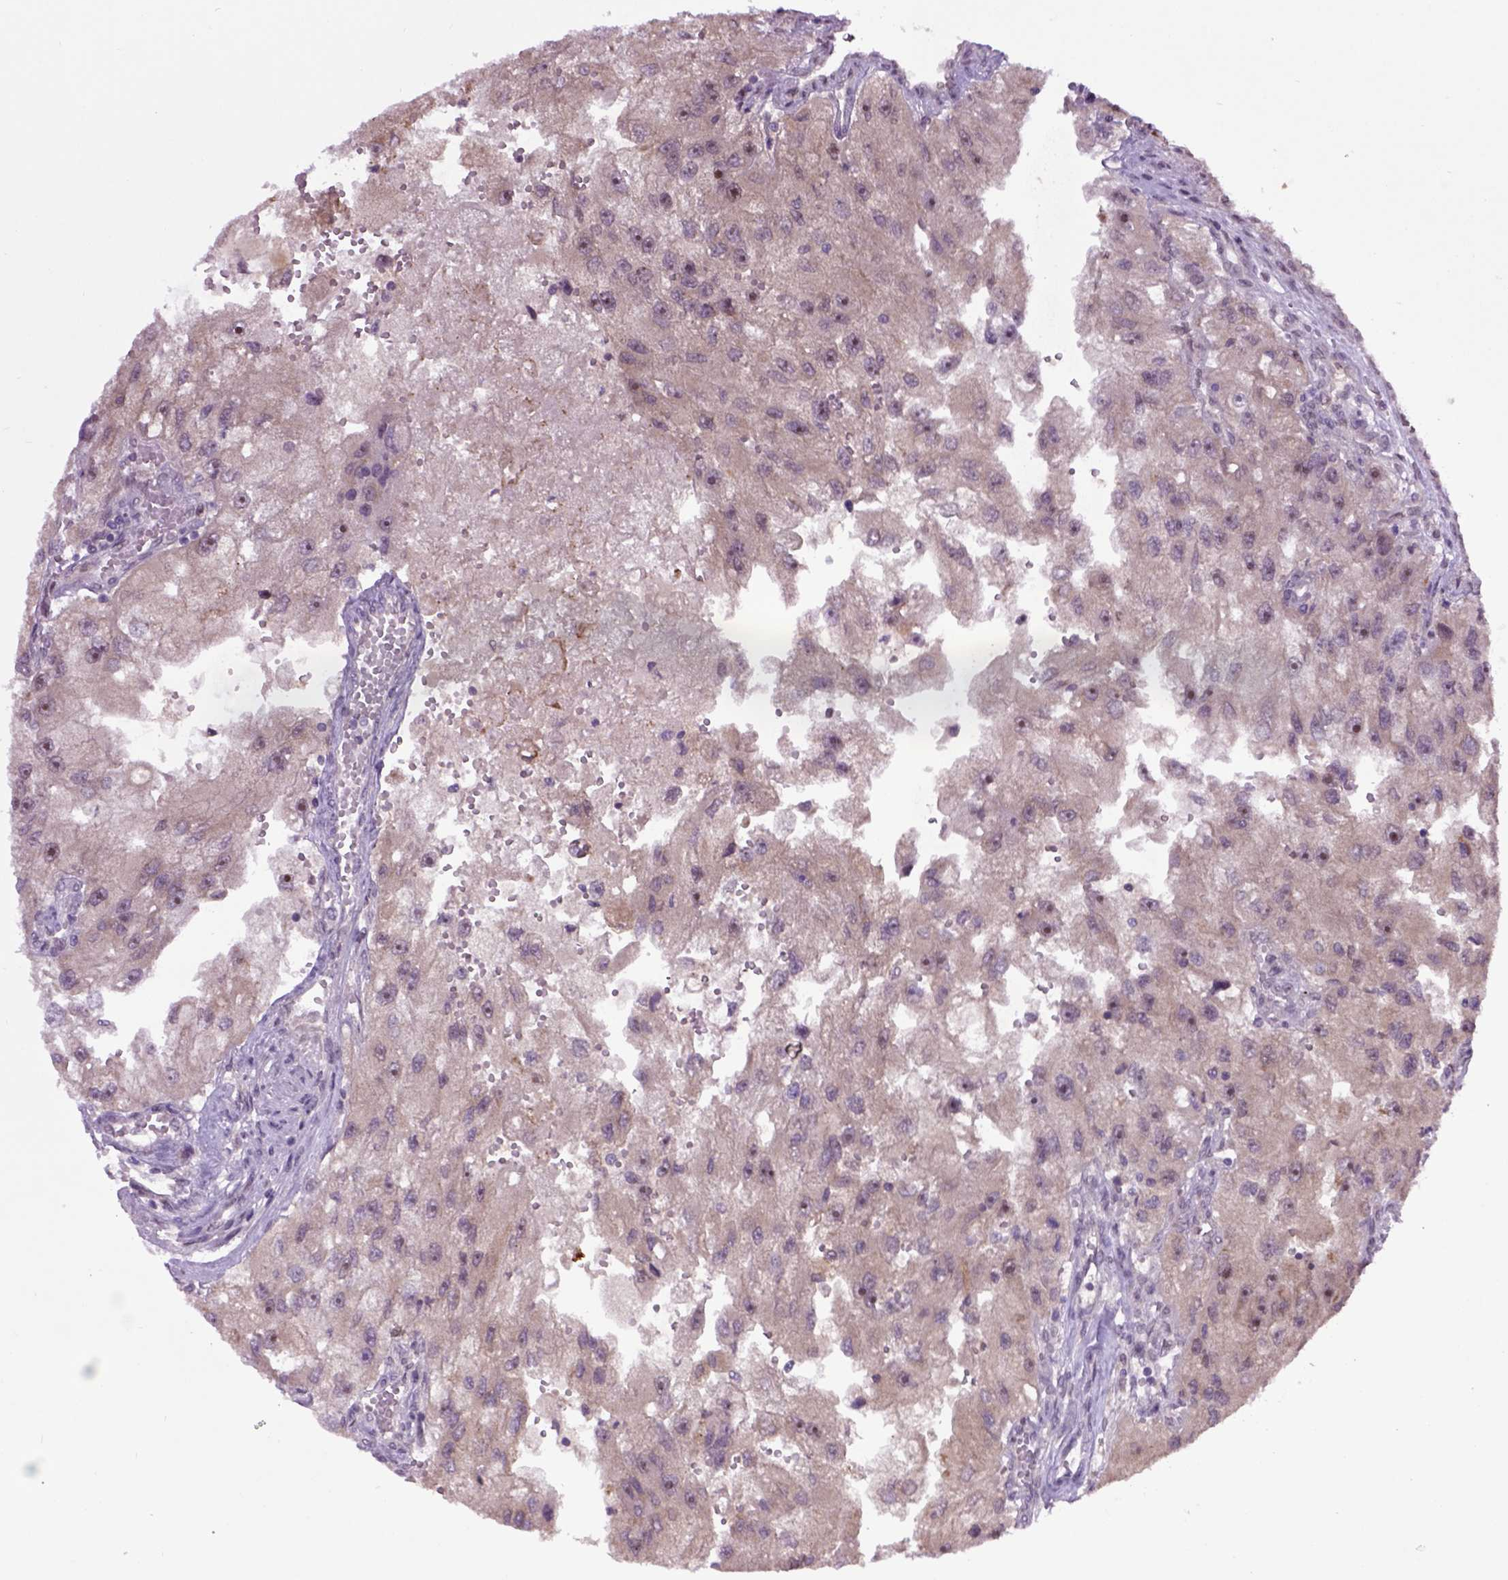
{"staining": {"intensity": "moderate", "quantity": "<25%", "location": "nuclear"}, "tissue": "renal cancer", "cell_type": "Tumor cells", "image_type": "cancer", "snomed": [{"axis": "morphology", "description": "Adenocarcinoma, NOS"}, {"axis": "topography", "description": "Kidney"}], "caption": "Tumor cells show low levels of moderate nuclear positivity in about <25% of cells in human adenocarcinoma (renal).", "gene": "RAB43", "patient": {"sex": "male", "age": 63}}